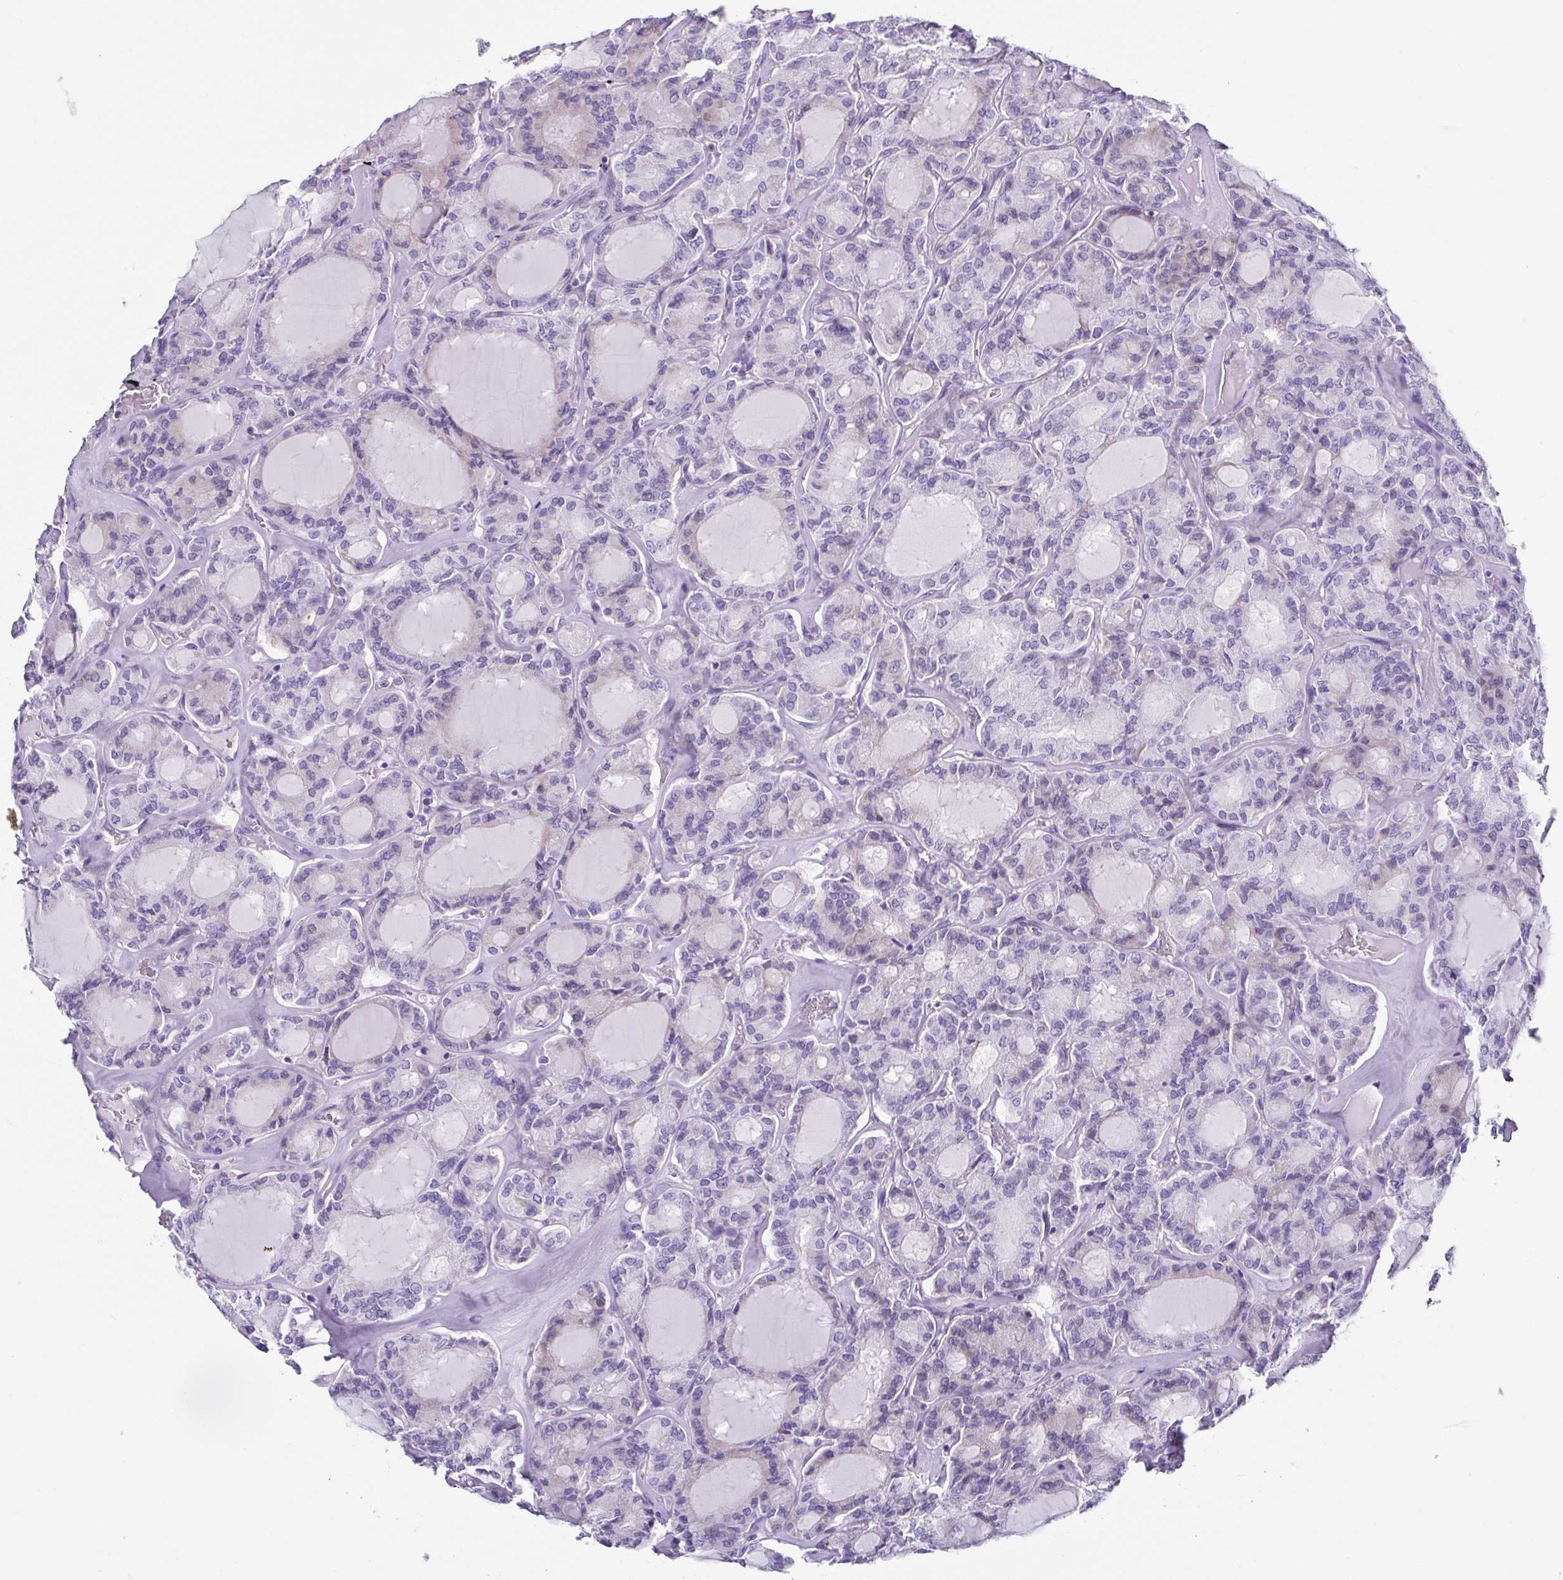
{"staining": {"intensity": "negative", "quantity": "none", "location": "none"}, "tissue": "thyroid cancer", "cell_type": "Tumor cells", "image_type": "cancer", "snomed": [{"axis": "morphology", "description": "Papillary adenocarcinoma, NOS"}, {"axis": "topography", "description": "Thyroid gland"}], "caption": "Tumor cells are negative for brown protein staining in thyroid cancer (papillary adenocarcinoma).", "gene": "TNNT2", "patient": {"sex": "male", "age": 87}}